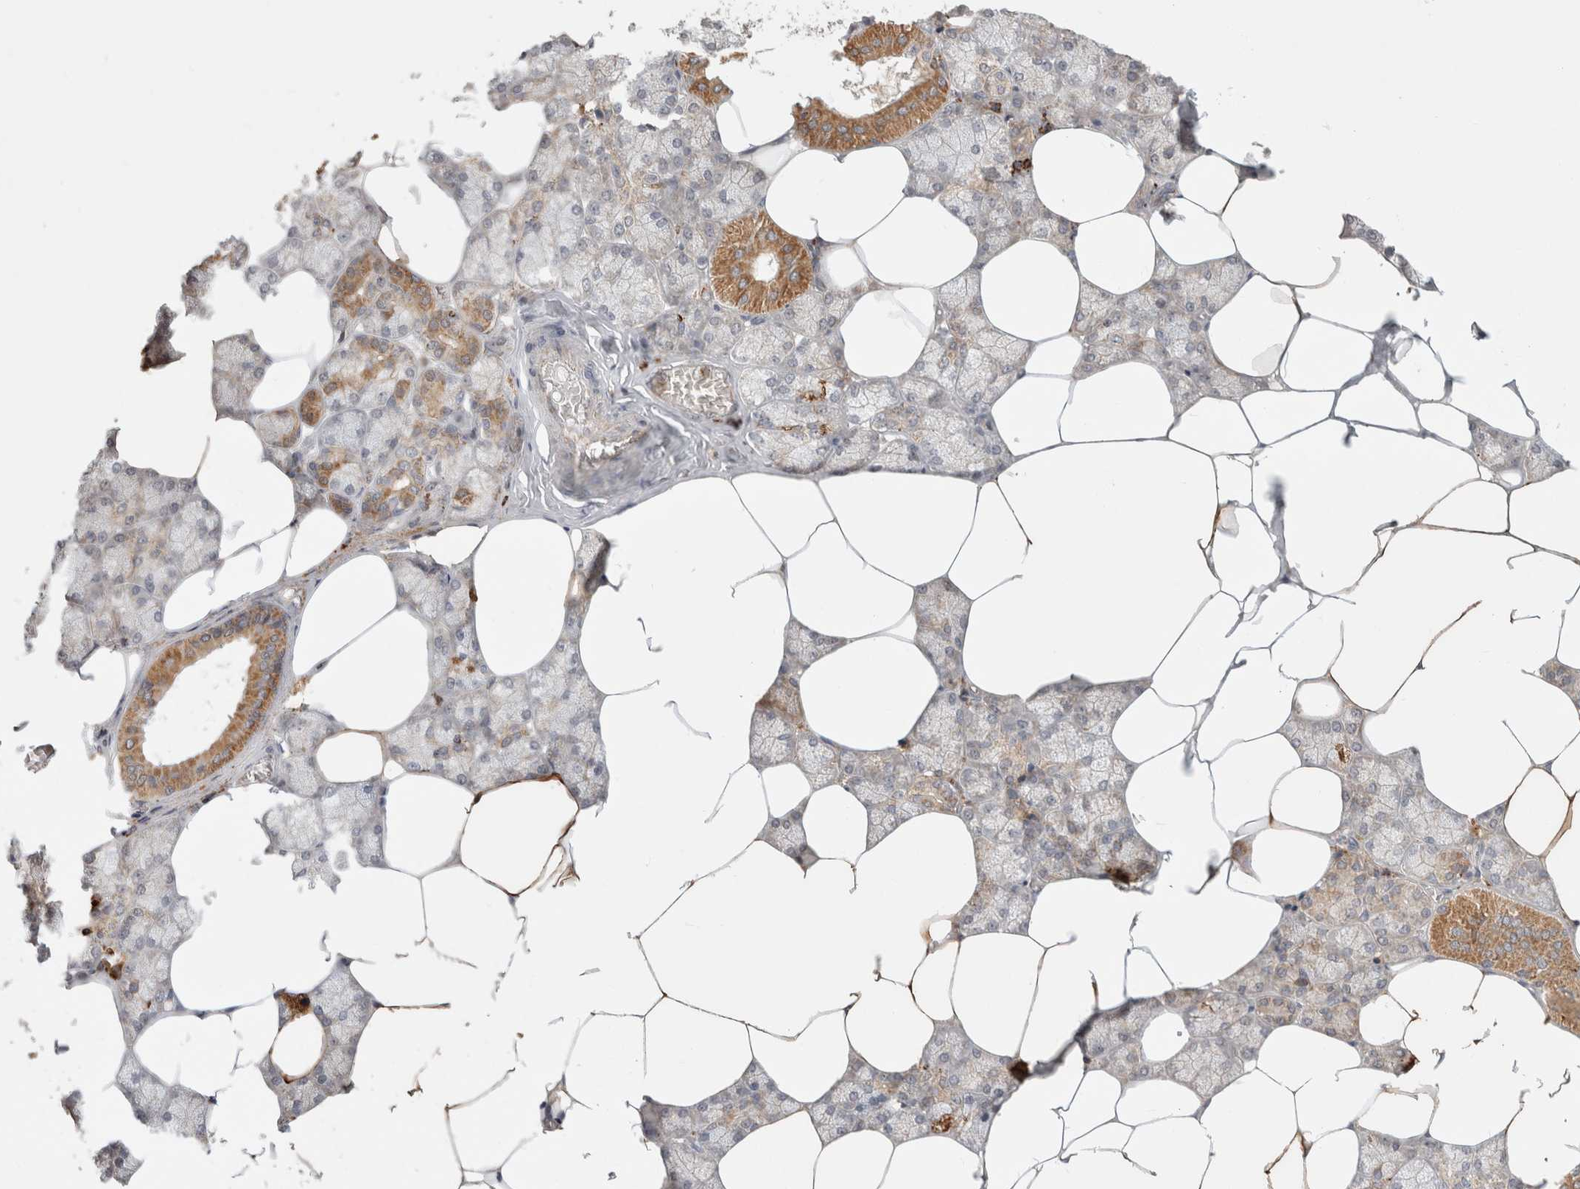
{"staining": {"intensity": "moderate", "quantity": "25%-75%", "location": "cytoplasmic/membranous"}, "tissue": "salivary gland", "cell_type": "Glandular cells", "image_type": "normal", "snomed": [{"axis": "morphology", "description": "Normal tissue, NOS"}, {"axis": "topography", "description": "Salivary gland"}], "caption": "Immunohistochemistry of normal human salivary gland shows medium levels of moderate cytoplasmic/membranous positivity in approximately 25%-75% of glandular cells.", "gene": "HROB", "patient": {"sex": "male", "age": 62}}